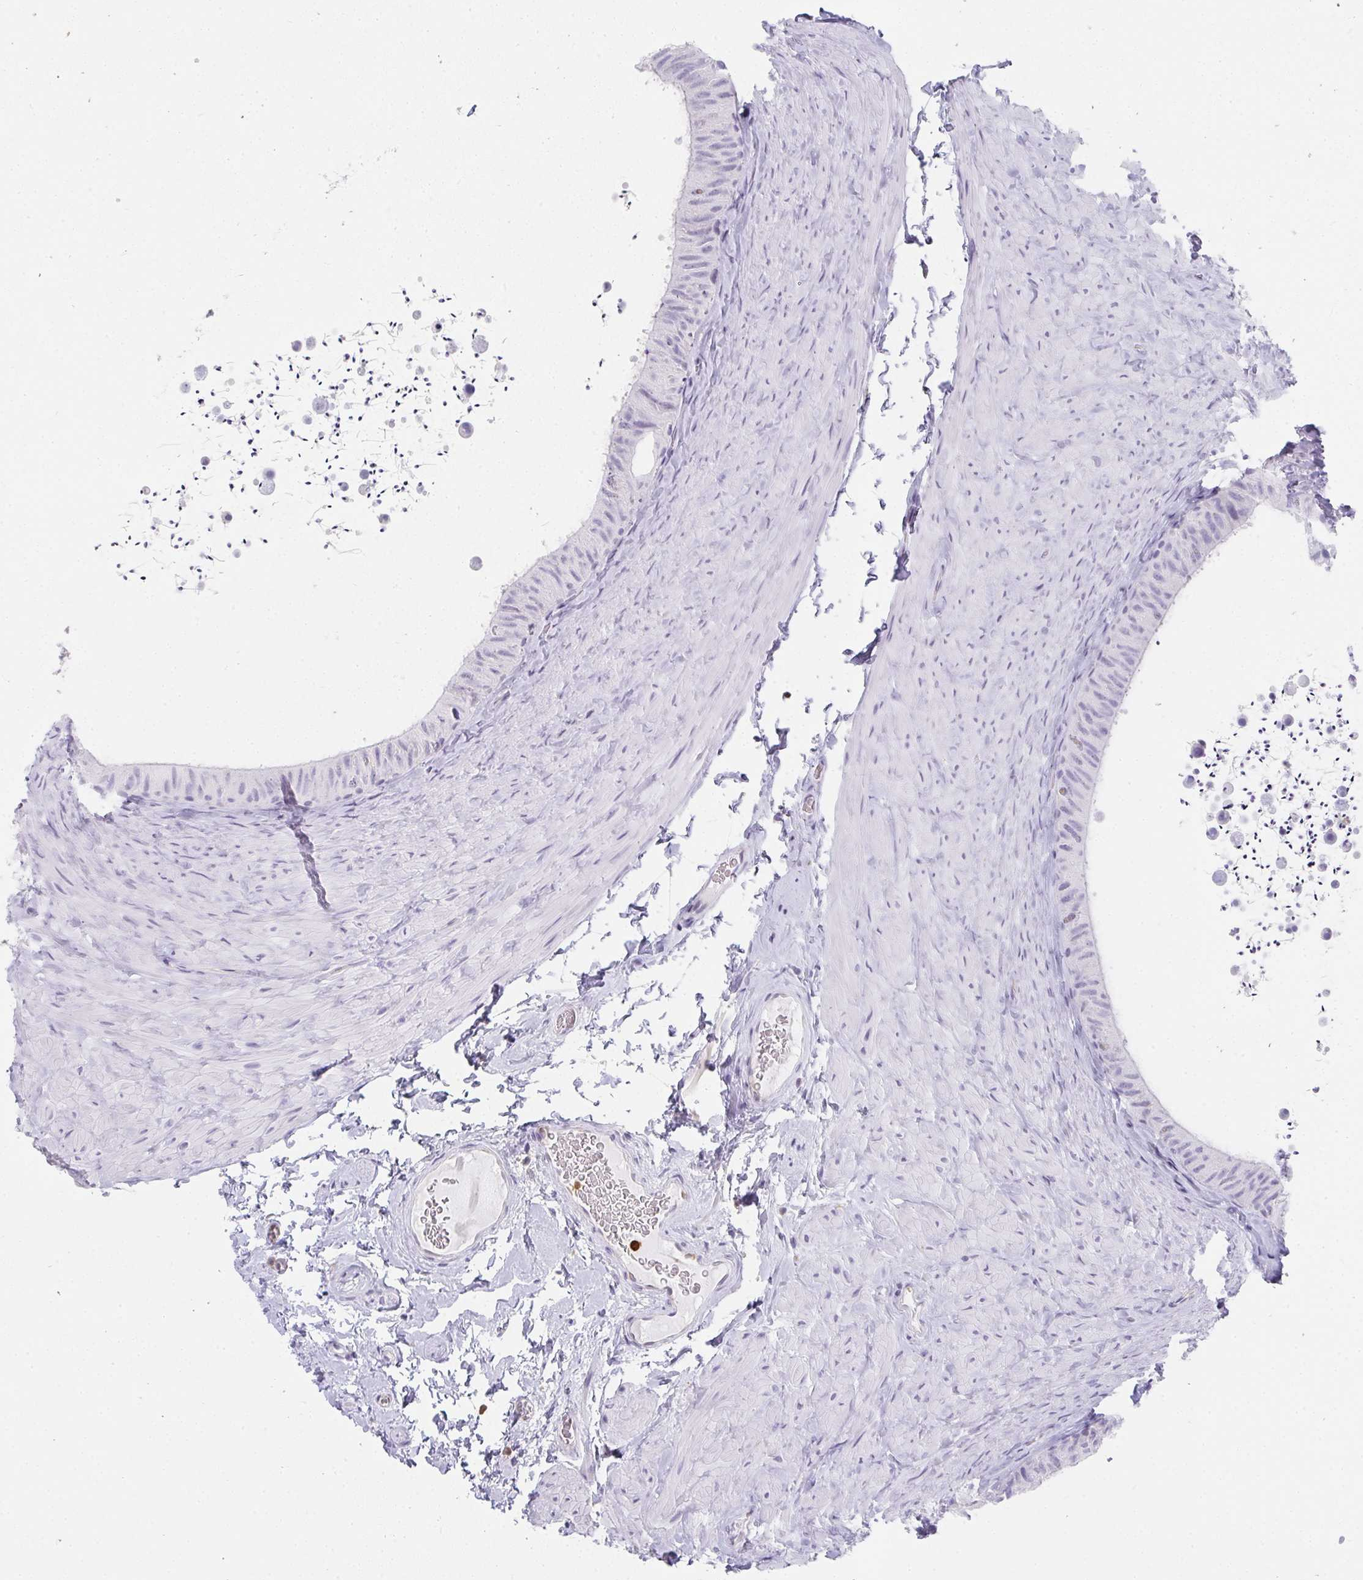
{"staining": {"intensity": "negative", "quantity": "none", "location": "none"}, "tissue": "epididymis", "cell_type": "Glandular cells", "image_type": "normal", "snomed": [{"axis": "morphology", "description": "Normal tissue, NOS"}, {"axis": "topography", "description": "Epididymis, spermatic cord, NOS"}, {"axis": "topography", "description": "Epididymis"}], "caption": "Immunohistochemistry micrograph of unremarkable epididymis: epididymis stained with DAB (3,3'-diaminobenzidine) demonstrates no significant protein staining in glandular cells.", "gene": "HK3", "patient": {"sex": "male", "age": 31}}